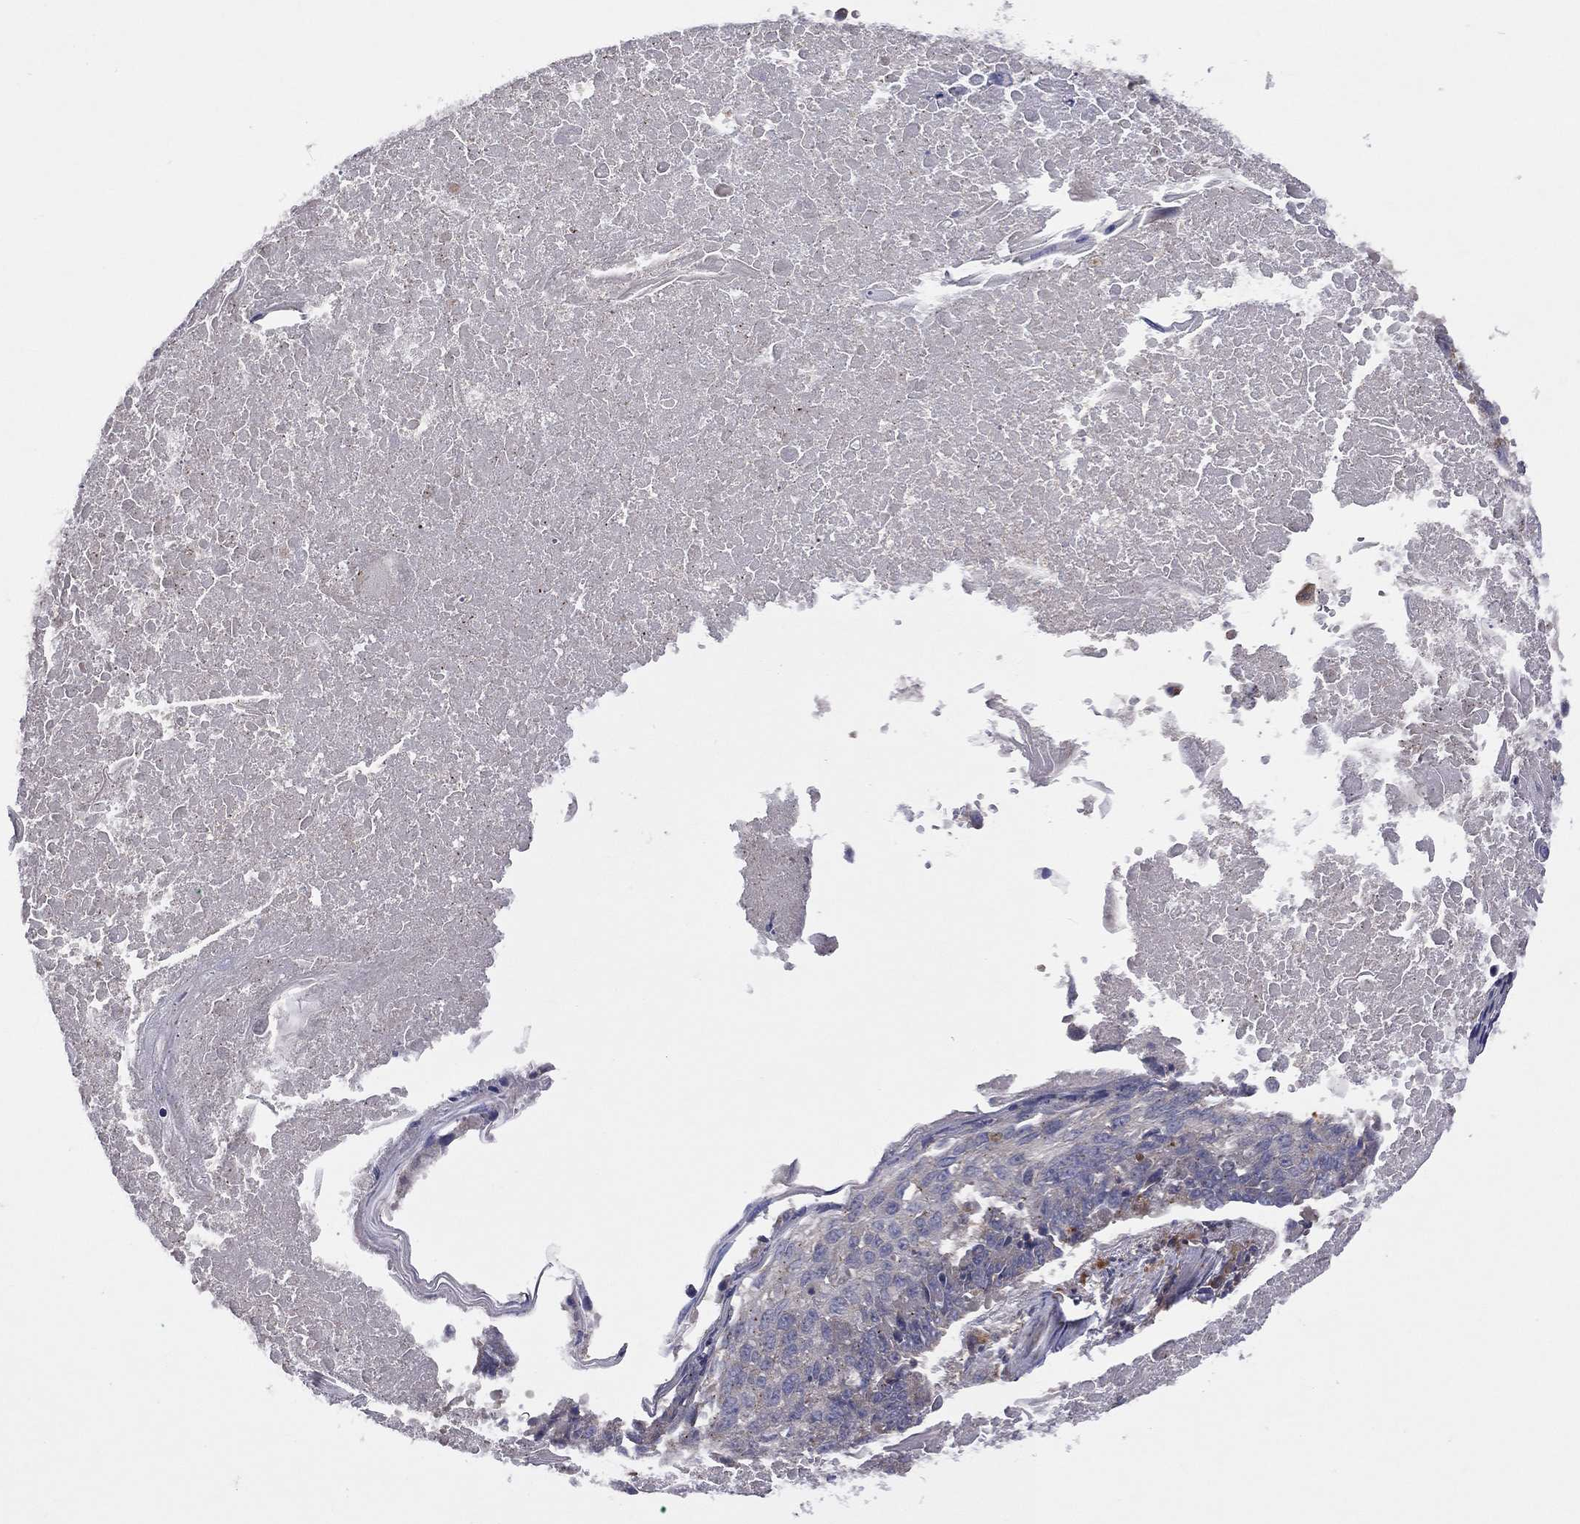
{"staining": {"intensity": "negative", "quantity": "none", "location": "none"}, "tissue": "lung cancer", "cell_type": "Tumor cells", "image_type": "cancer", "snomed": [{"axis": "morphology", "description": "Squamous cell carcinoma, NOS"}, {"axis": "topography", "description": "Lung"}], "caption": "Immunohistochemistry micrograph of human lung cancer (squamous cell carcinoma) stained for a protein (brown), which displays no expression in tumor cells.", "gene": "STARD3", "patient": {"sex": "male", "age": 73}}